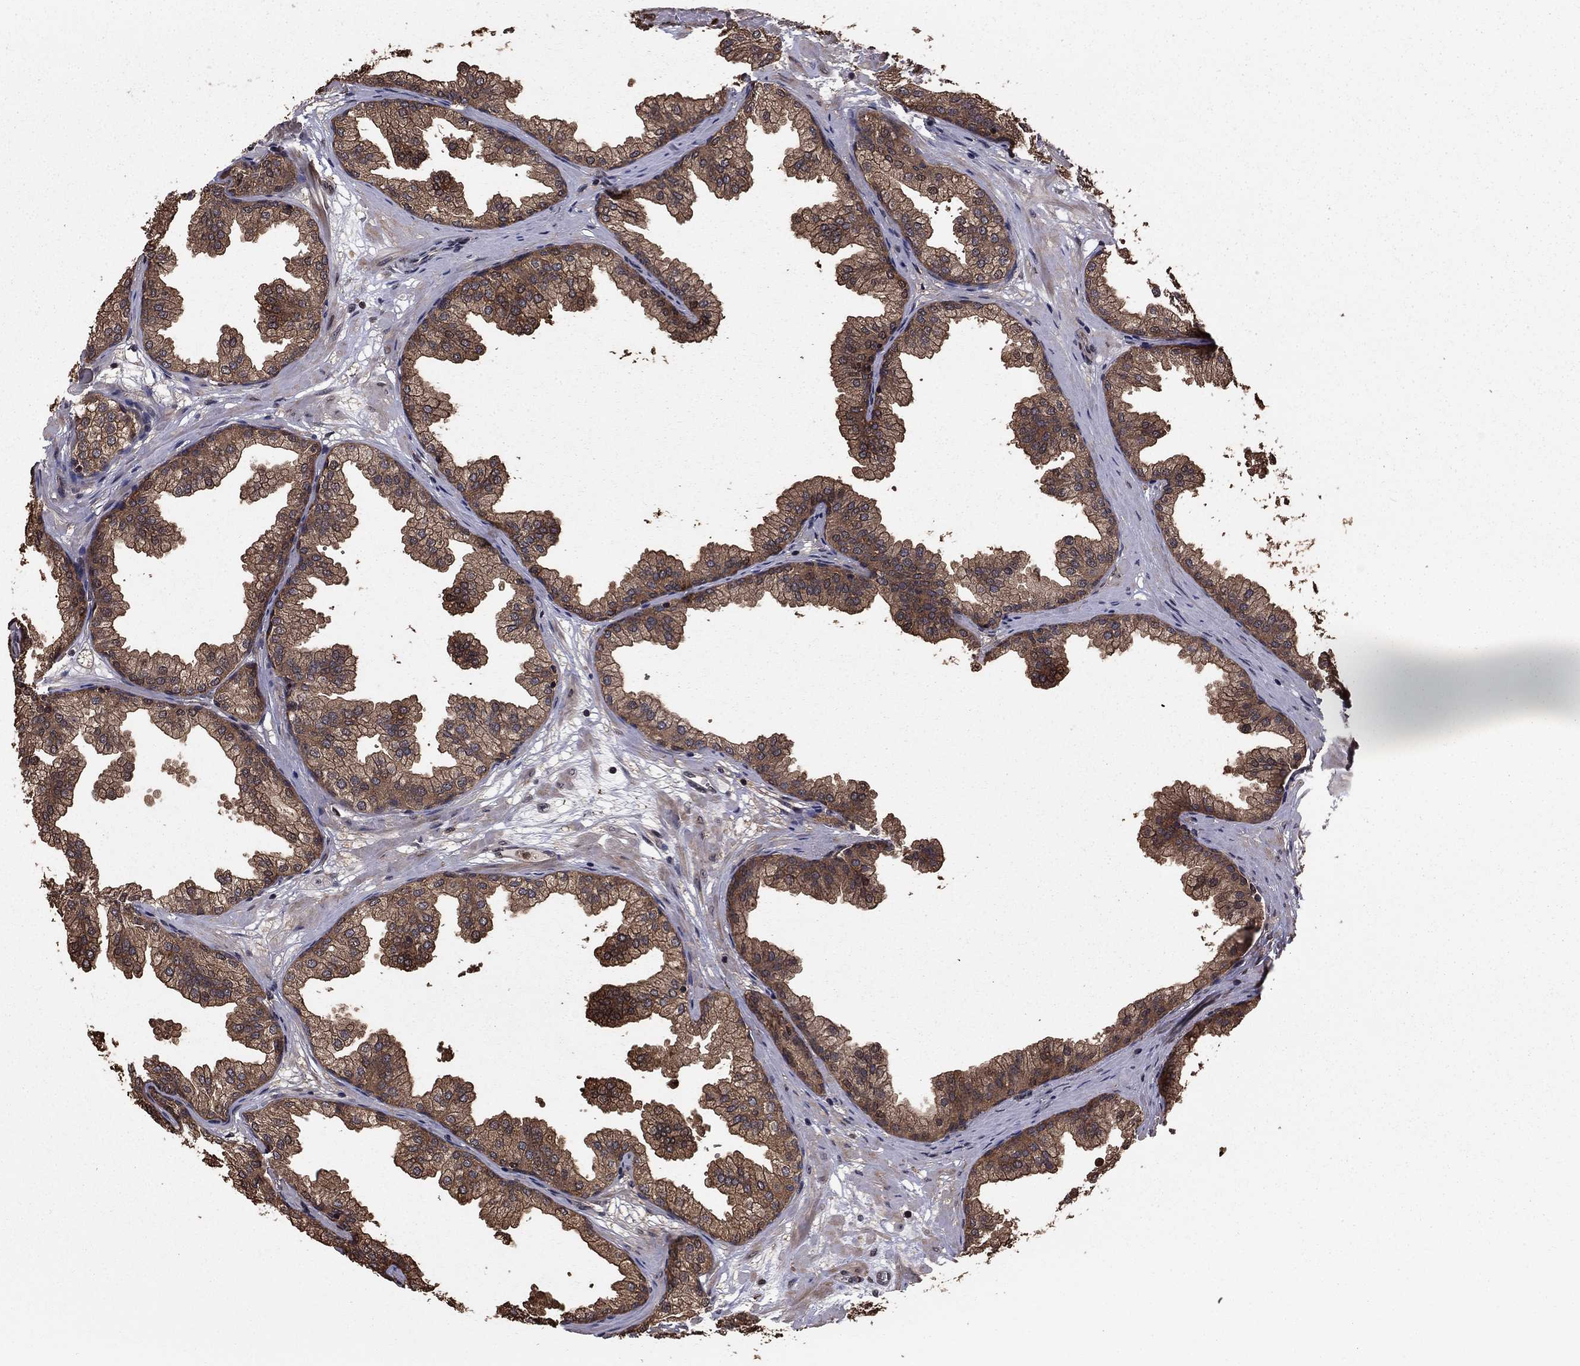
{"staining": {"intensity": "moderate", "quantity": ">75%", "location": "cytoplasmic/membranous"}, "tissue": "prostate", "cell_type": "Glandular cells", "image_type": "normal", "snomed": [{"axis": "morphology", "description": "Normal tissue, NOS"}, {"axis": "topography", "description": "Prostate"}], "caption": "The immunohistochemical stain shows moderate cytoplasmic/membranous staining in glandular cells of normal prostate. (Stains: DAB (3,3'-diaminobenzidine) in brown, nuclei in blue, Microscopy: brightfield microscopy at high magnification).", "gene": "GYG1", "patient": {"sex": "male", "age": 37}}